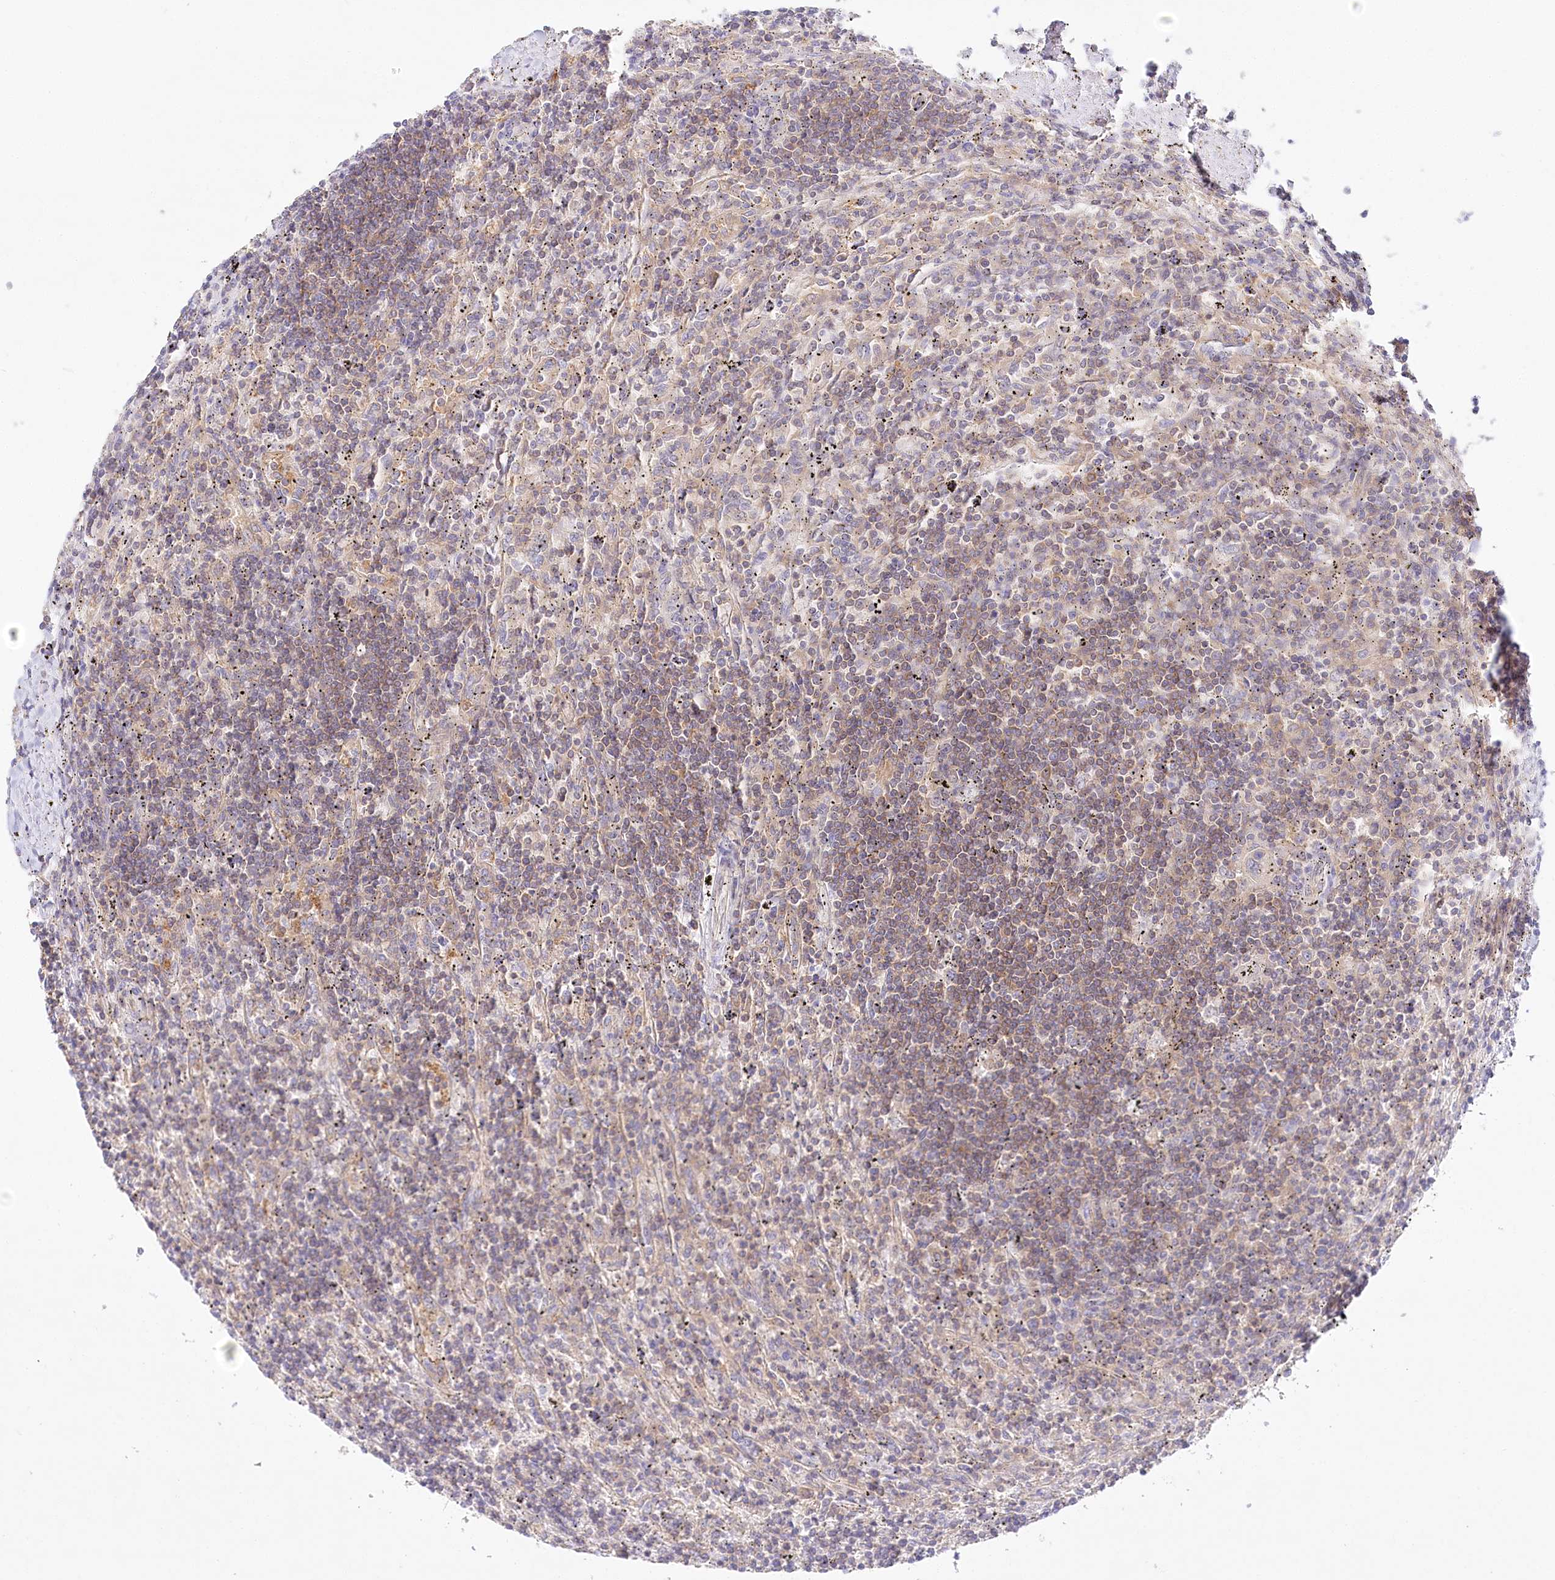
{"staining": {"intensity": "moderate", "quantity": "<25%", "location": "cytoplasmic/membranous"}, "tissue": "lymphoma", "cell_type": "Tumor cells", "image_type": "cancer", "snomed": [{"axis": "morphology", "description": "Malignant lymphoma, non-Hodgkin's type, Low grade"}, {"axis": "topography", "description": "Spleen"}], "caption": "Malignant lymphoma, non-Hodgkin's type (low-grade) tissue shows moderate cytoplasmic/membranous expression in about <25% of tumor cells Nuclei are stained in blue.", "gene": "ABRAXAS2", "patient": {"sex": "male", "age": 76}}